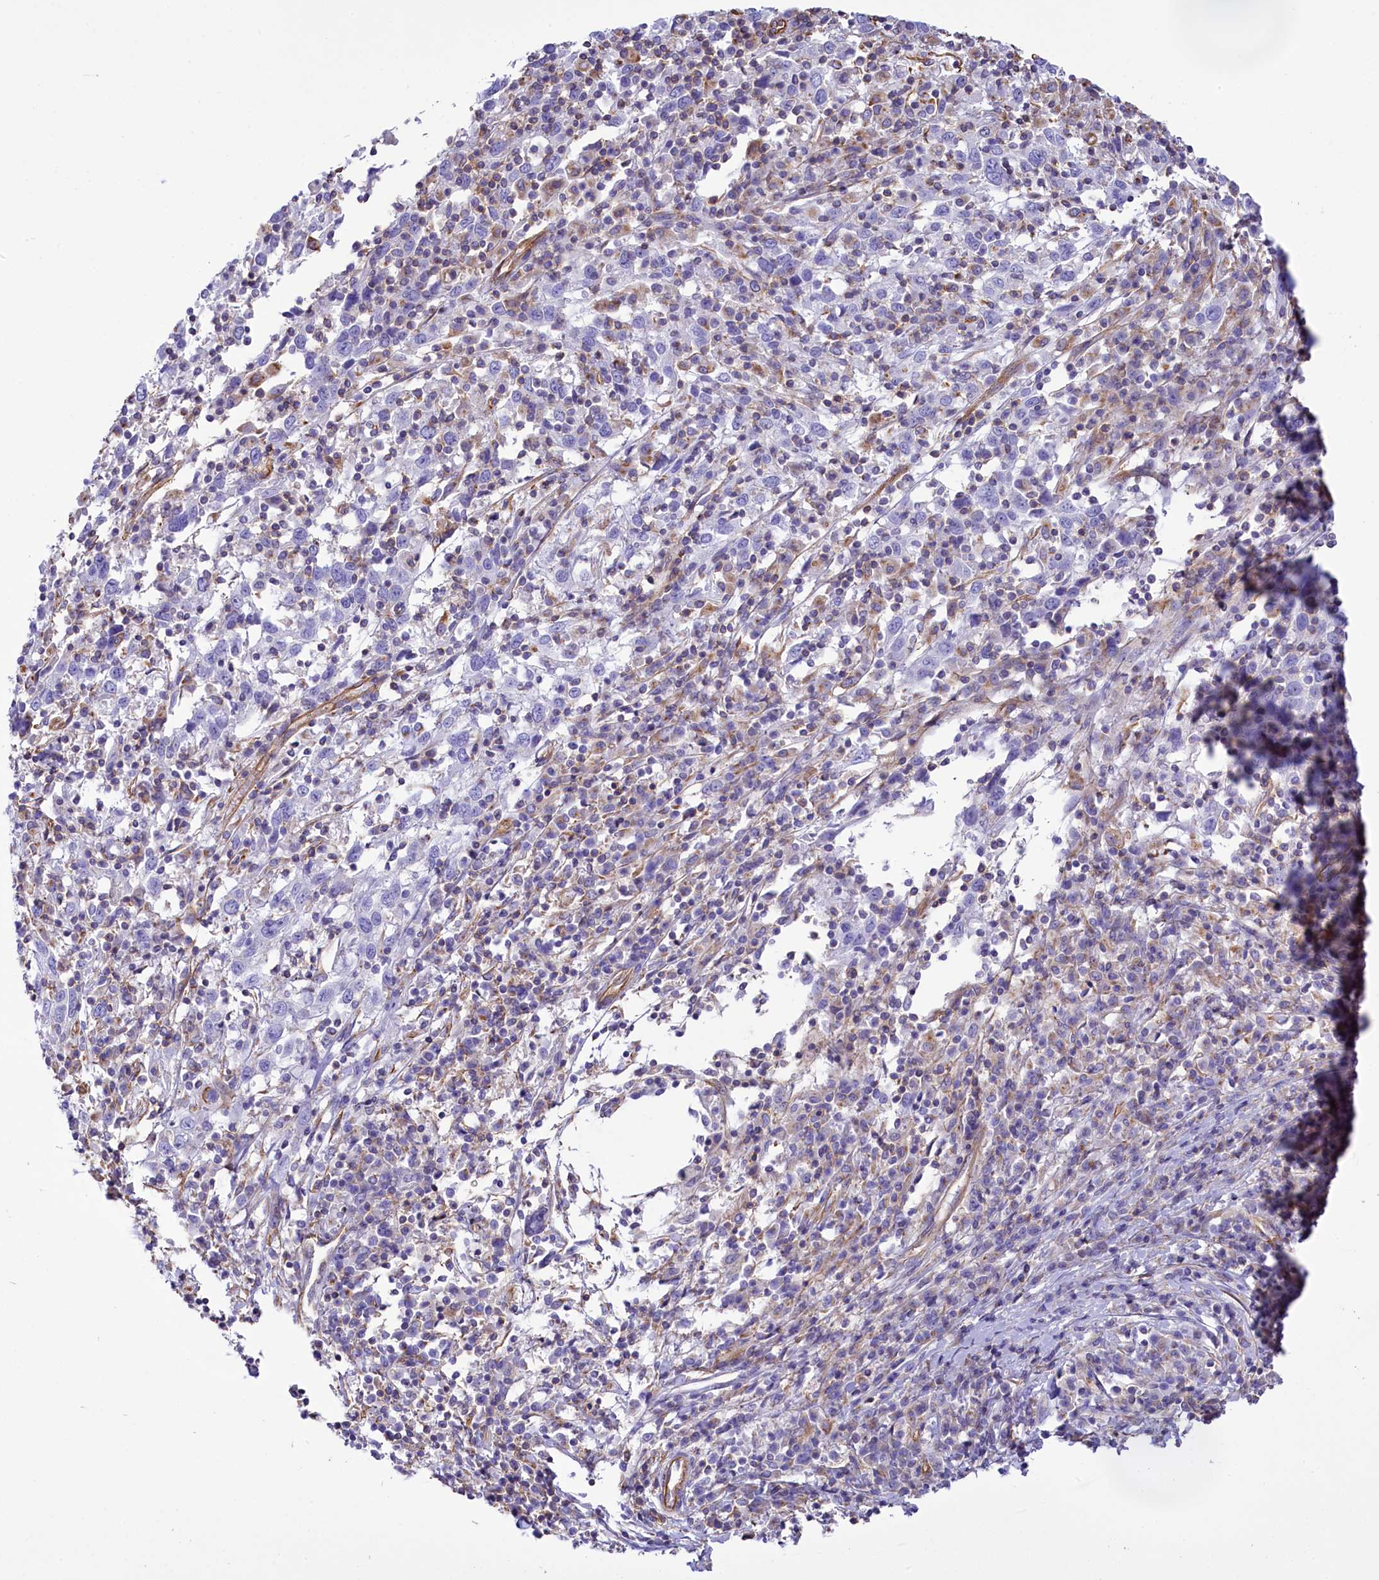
{"staining": {"intensity": "negative", "quantity": "none", "location": "none"}, "tissue": "cervical cancer", "cell_type": "Tumor cells", "image_type": "cancer", "snomed": [{"axis": "morphology", "description": "Squamous cell carcinoma, NOS"}, {"axis": "topography", "description": "Cervix"}], "caption": "The image shows no staining of tumor cells in squamous cell carcinoma (cervical).", "gene": "CD99", "patient": {"sex": "female", "age": 46}}